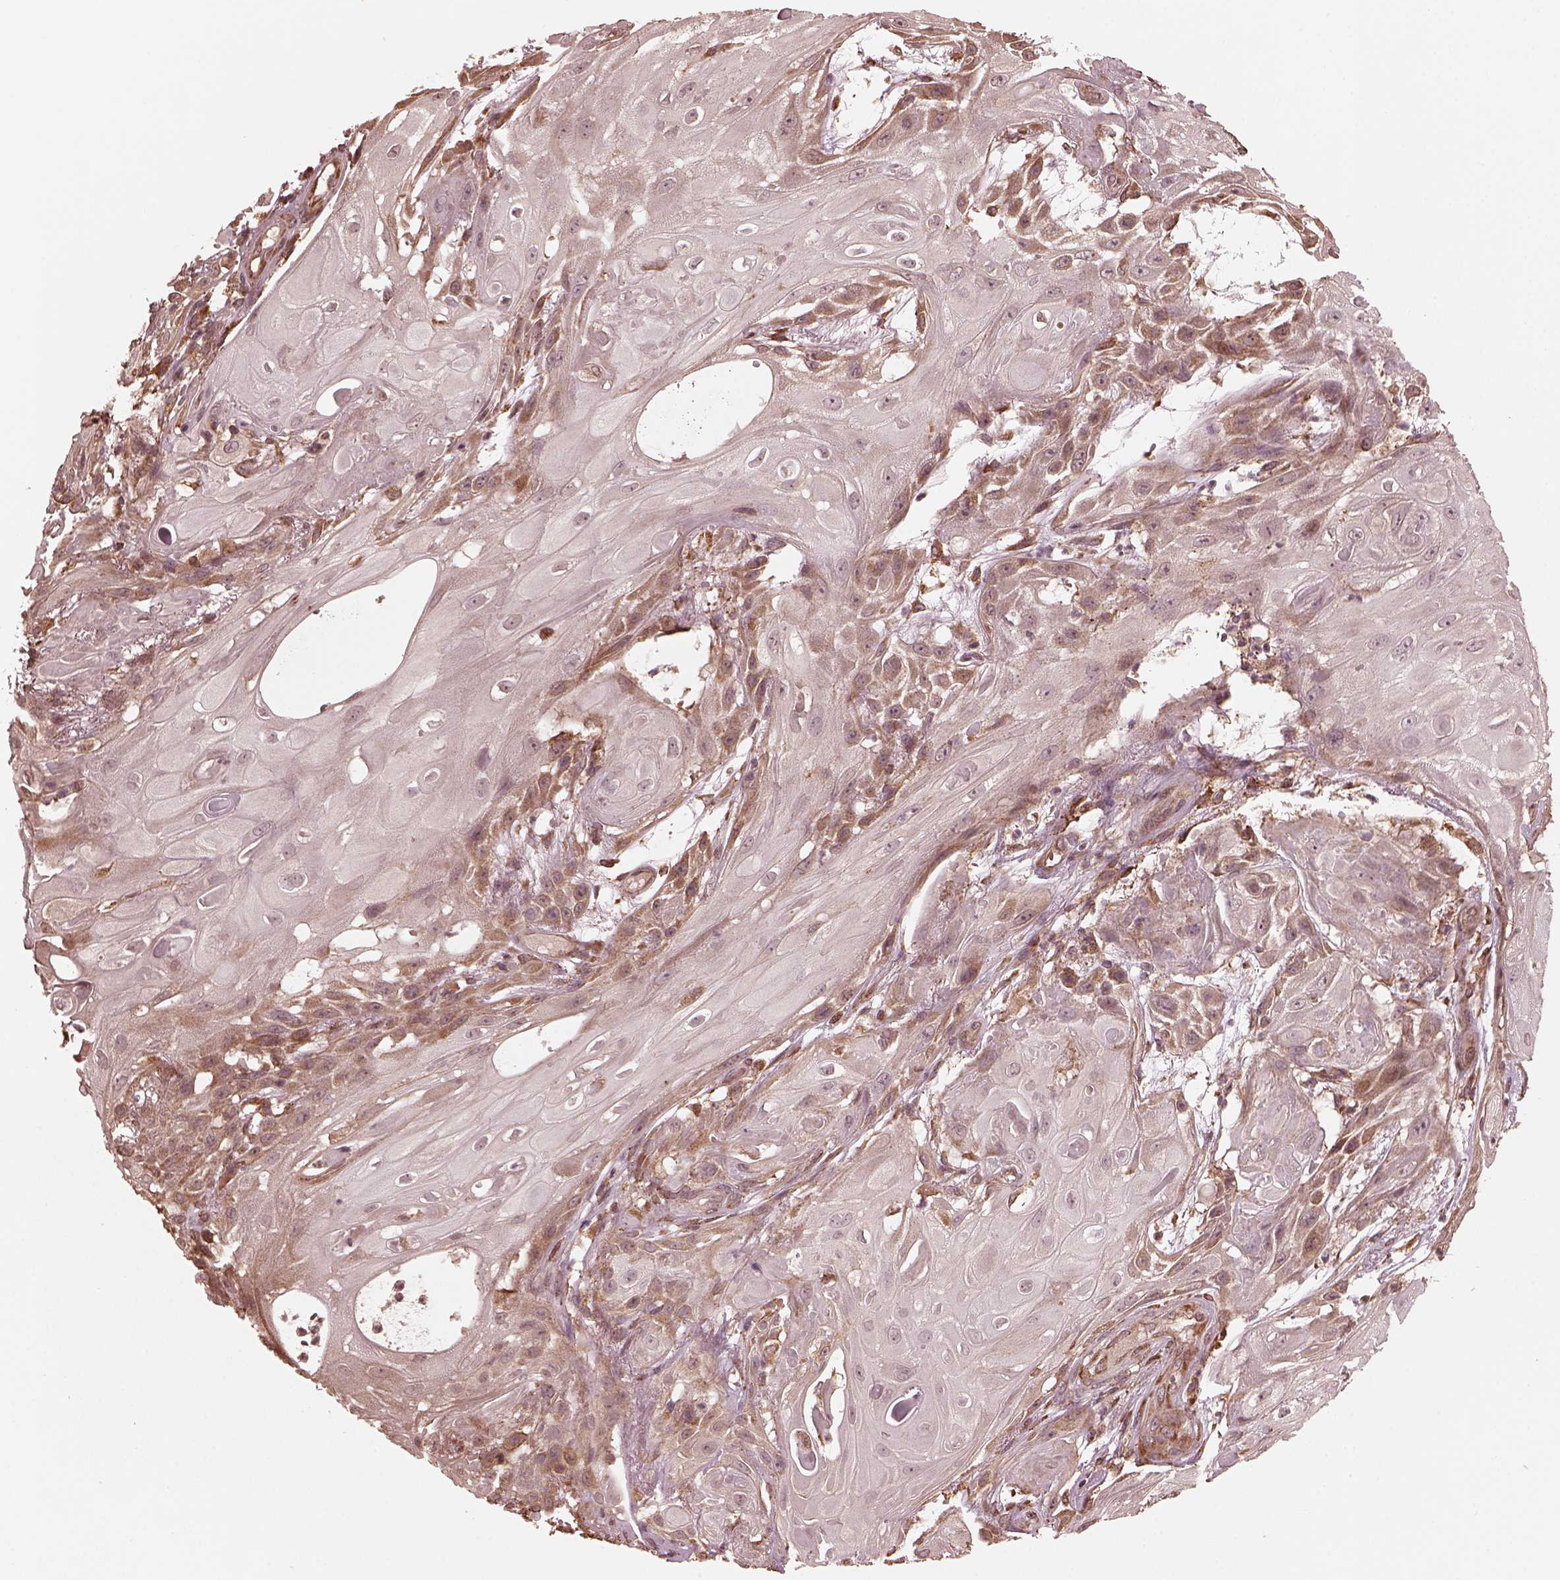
{"staining": {"intensity": "weak", "quantity": "25%-75%", "location": "cytoplasmic/membranous"}, "tissue": "skin cancer", "cell_type": "Tumor cells", "image_type": "cancer", "snomed": [{"axis": "morphology", "description": "Squamous cell carcinoma, NOS"}, {"axis": "topography", "description": "Skin"}], "caption": "Immunohistochemical staining of human skin squamous cell carcinoma shows low levels of weak cytoplasmic/membranous expression in about 25%-75% of tumor cells. (IHC, brightfield microscopy, high magnification).", "gene": "ZNF292", "patient": {"sex": "male", "age": 62}}